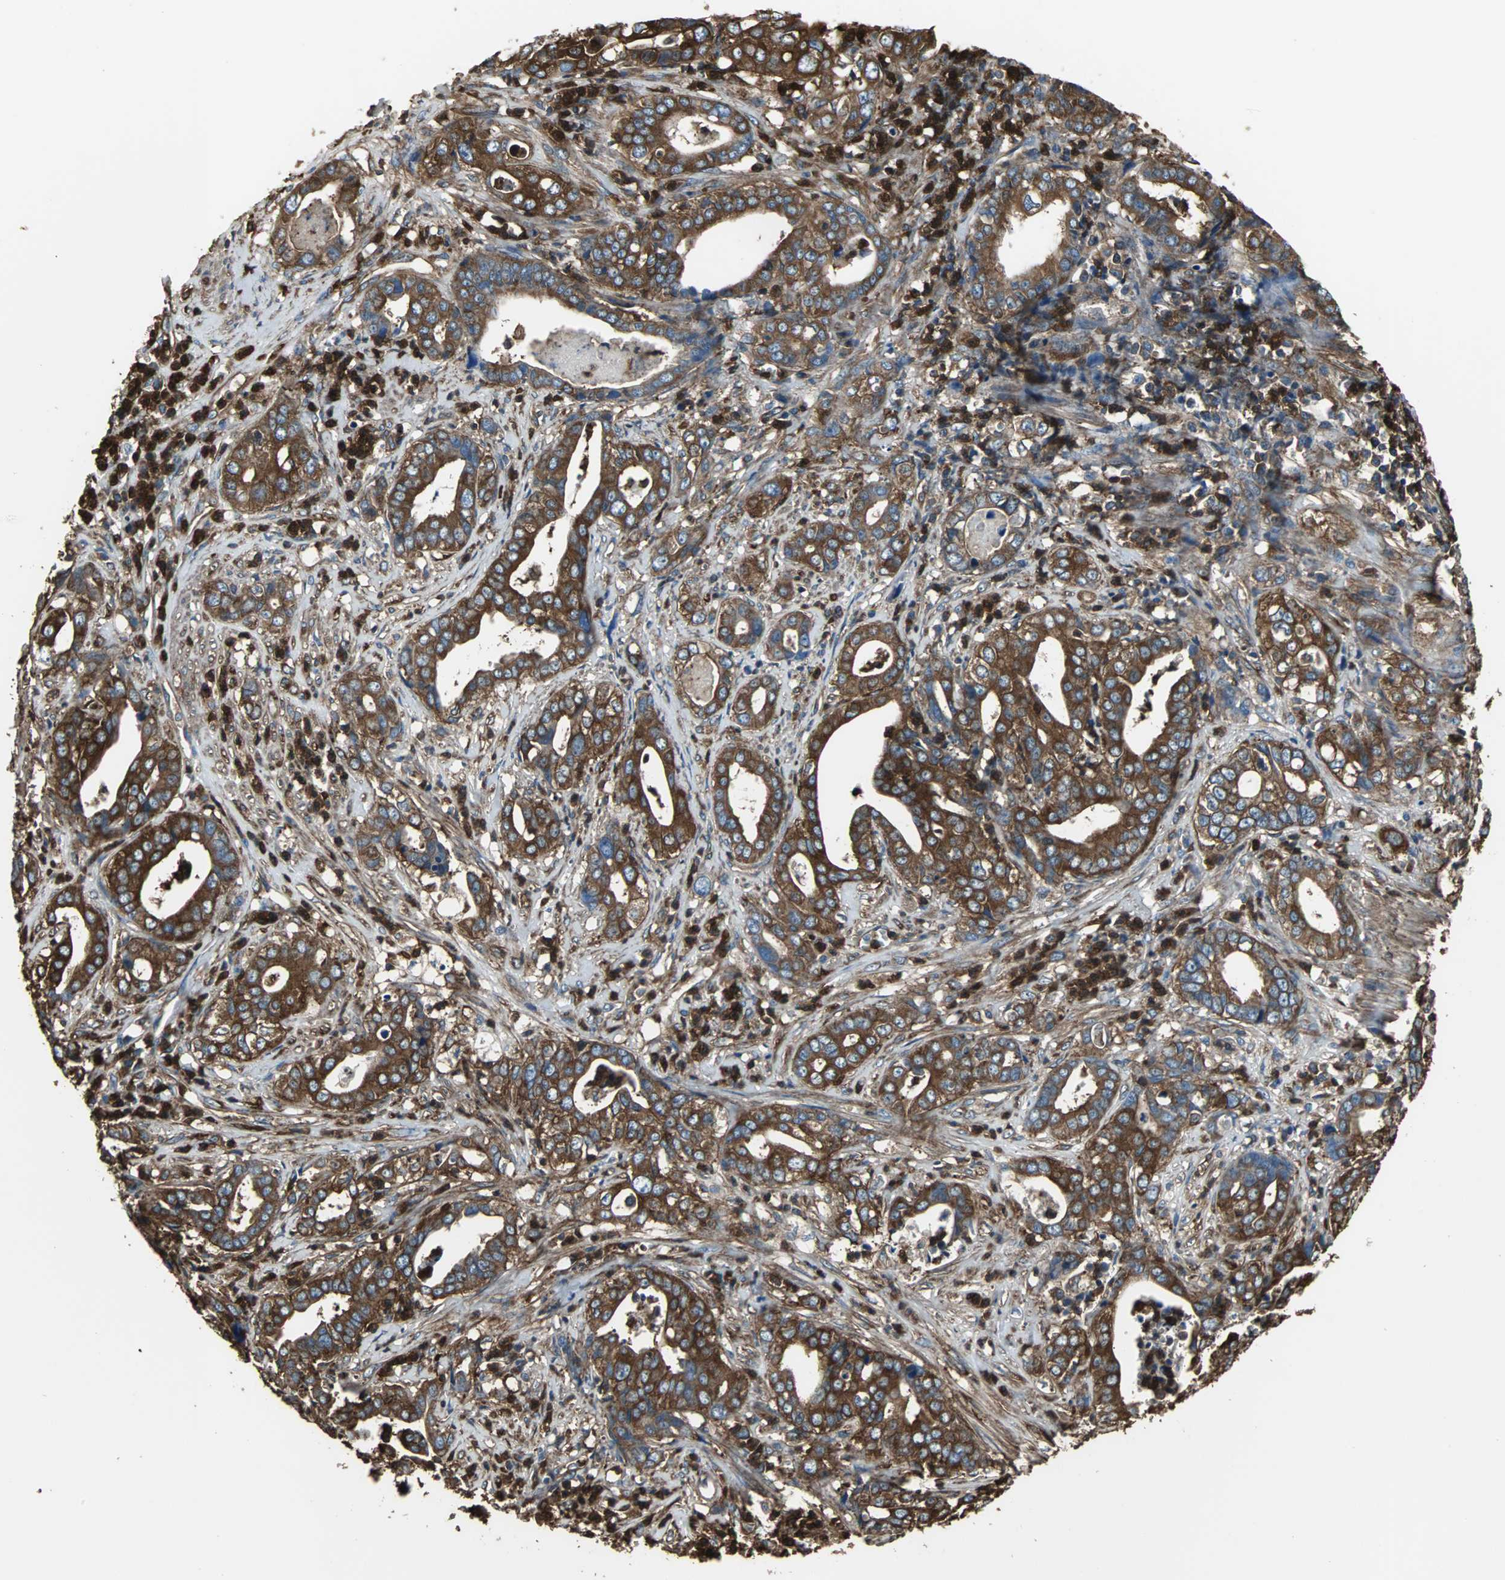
{"staining": {"intensity": "strong", "quantity": ">75%", "location": "cytoplasmic/membranous"}, "tissue": "liver cancer", "cell_type": "Tumor cells", "image_type": "cancer", "snomed": [{"axis": "morphology", "description": "Cholangiocarcinoma"}, {"axis": "topography", "description": "Liver"}], "caption": "Protein expression analysis of human liver cholangiocarcinoma reveals strong cytoplasmic/membranous expression in approximately >75% of tumor cells. (DAB IHC, brown staining for protein, blue staining for nuclei).", "gene": "ACTN1", "patient": {"sex": "female", "age": 61}}